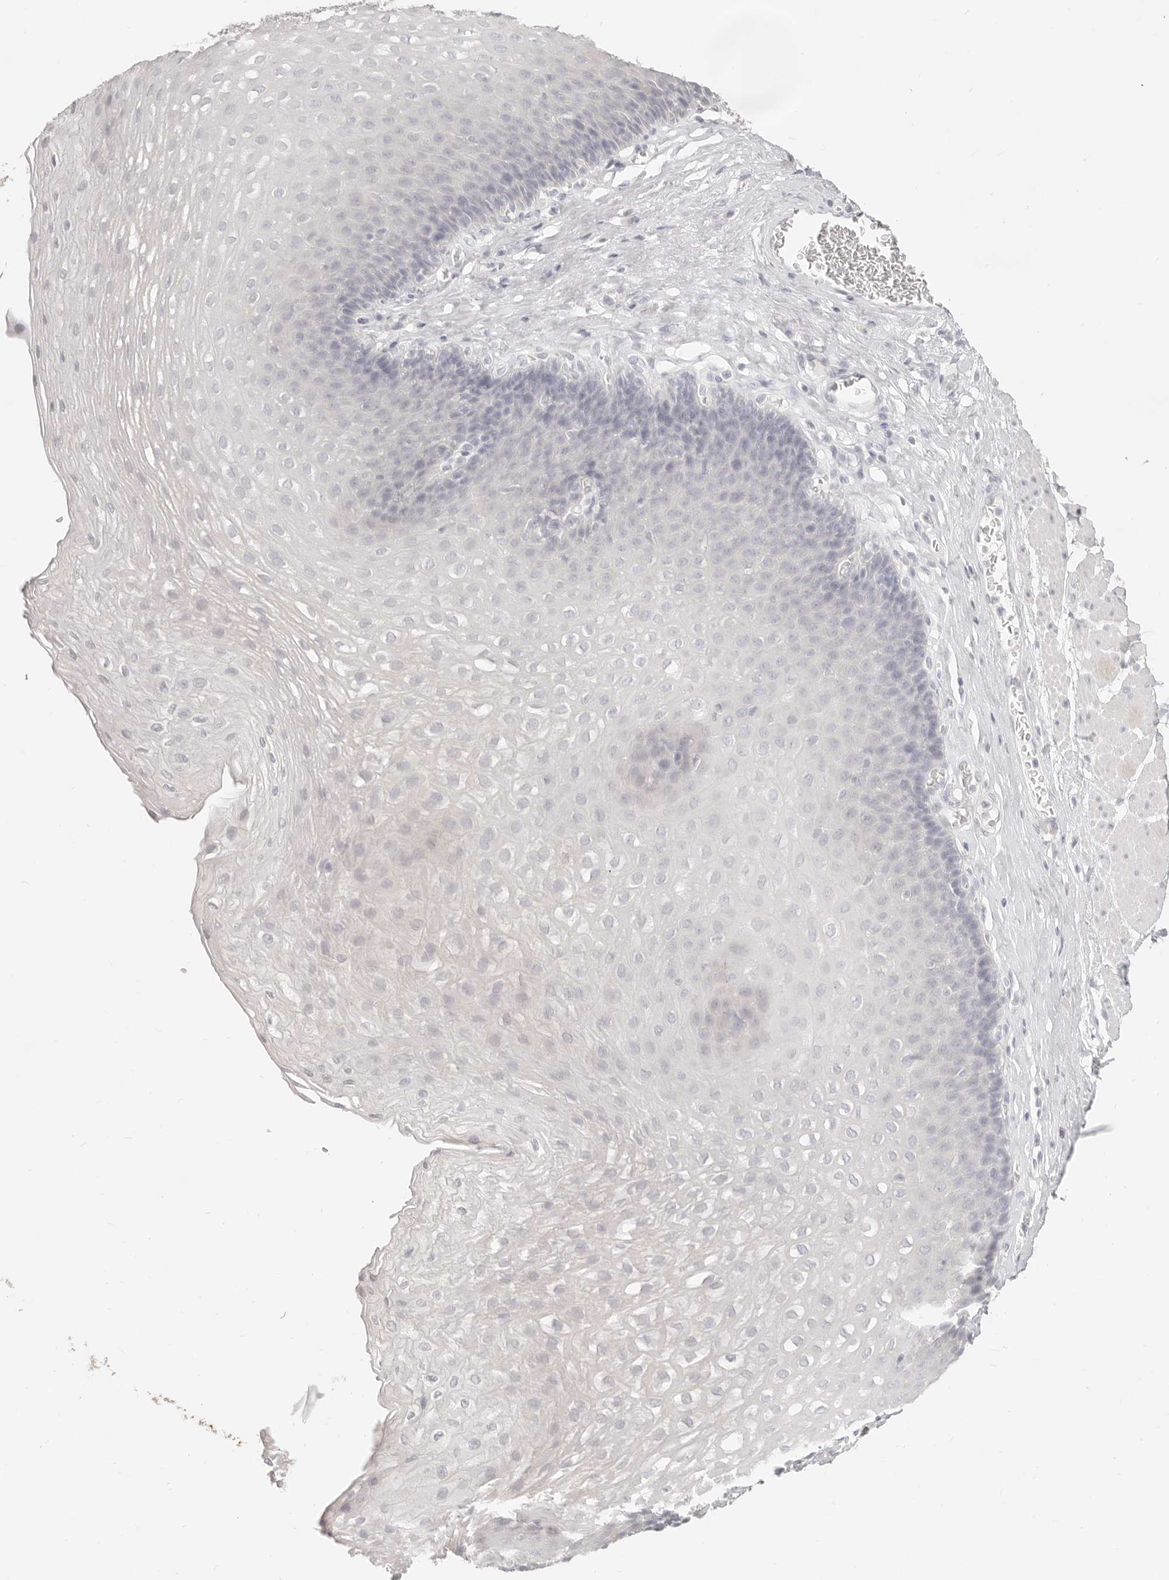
{"staining": {"intensity": "negative", "quantity": "none", "location": "none"}, "tissue": "esophagus", "cell_type": "Squamous epithelial cells", "image_type": "normal", "snomed": [{"axis": "morphology", "description": "Normal tissue, NOS"}, {"axis": "topography", "description": "Esophagus"}], "caption": "DAB (3,3'-diaminobenzidine) immunohistochemical staining of benign human esophagus demonstrates no significant positivity in squamous epithelial cells.", "gene": "EPCAM", "patient": {"sex": "female", "age": 66}}